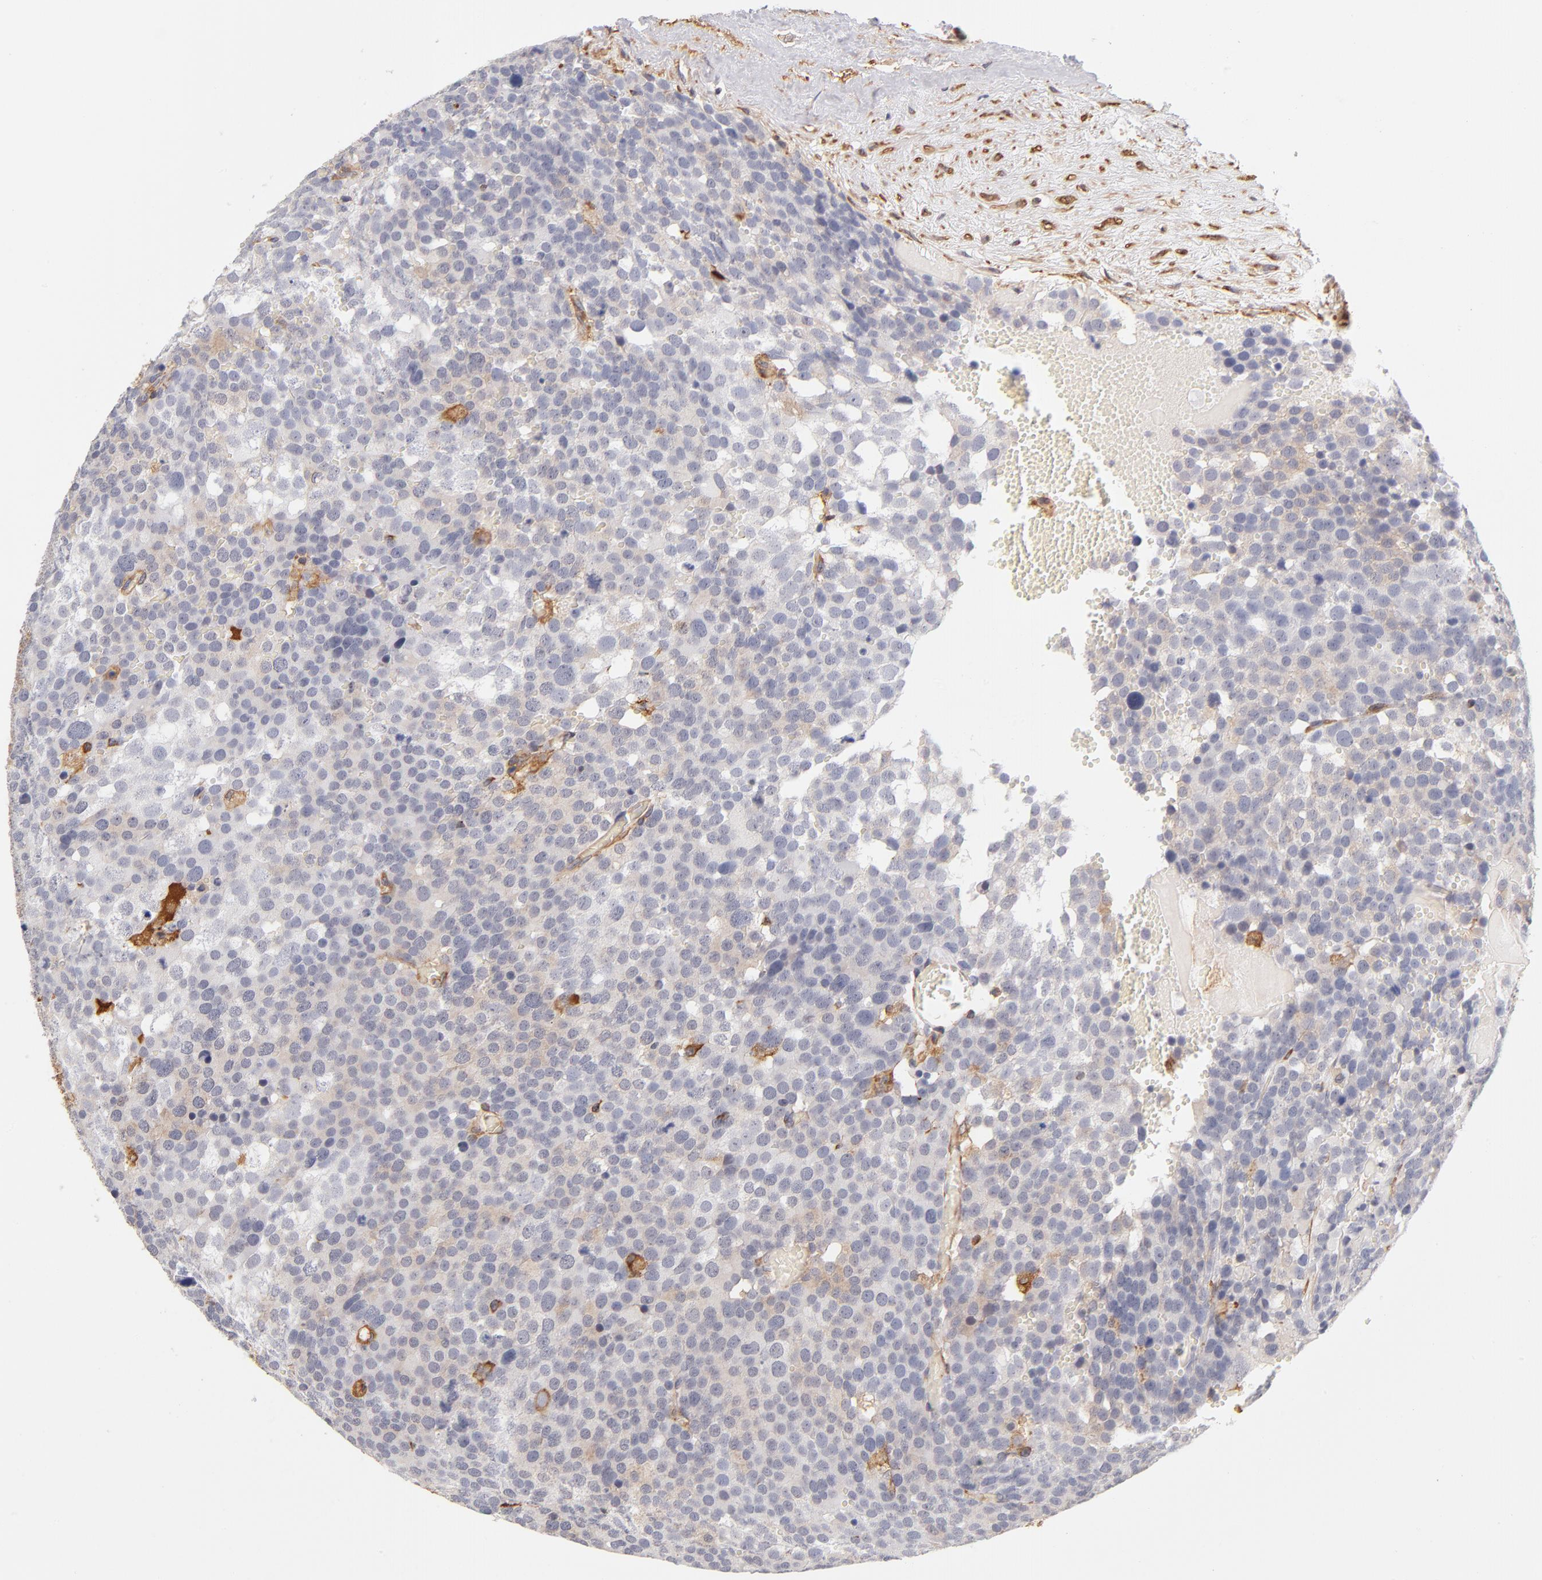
{"staining": {"intensity": "weak", "quantity": "25%-75%", "location": "cytoplasmic/membranous"}, "tissue": "testis cancer", "cell_type": "Tumor cells", "image_type": "cancer", "snomed": [{"axis": "morphology", "description": "Seminoma, NOS"}, {"axis": "topography", "description": "Testis"}], "caption": "Seminoma (testis) stained with IHC exhibits weak cytoplasmic/membranous positivity in about 25%-75% of tumor cells.", "gene": "FCMR", "patient": {"sex": "male", "age": 71}}